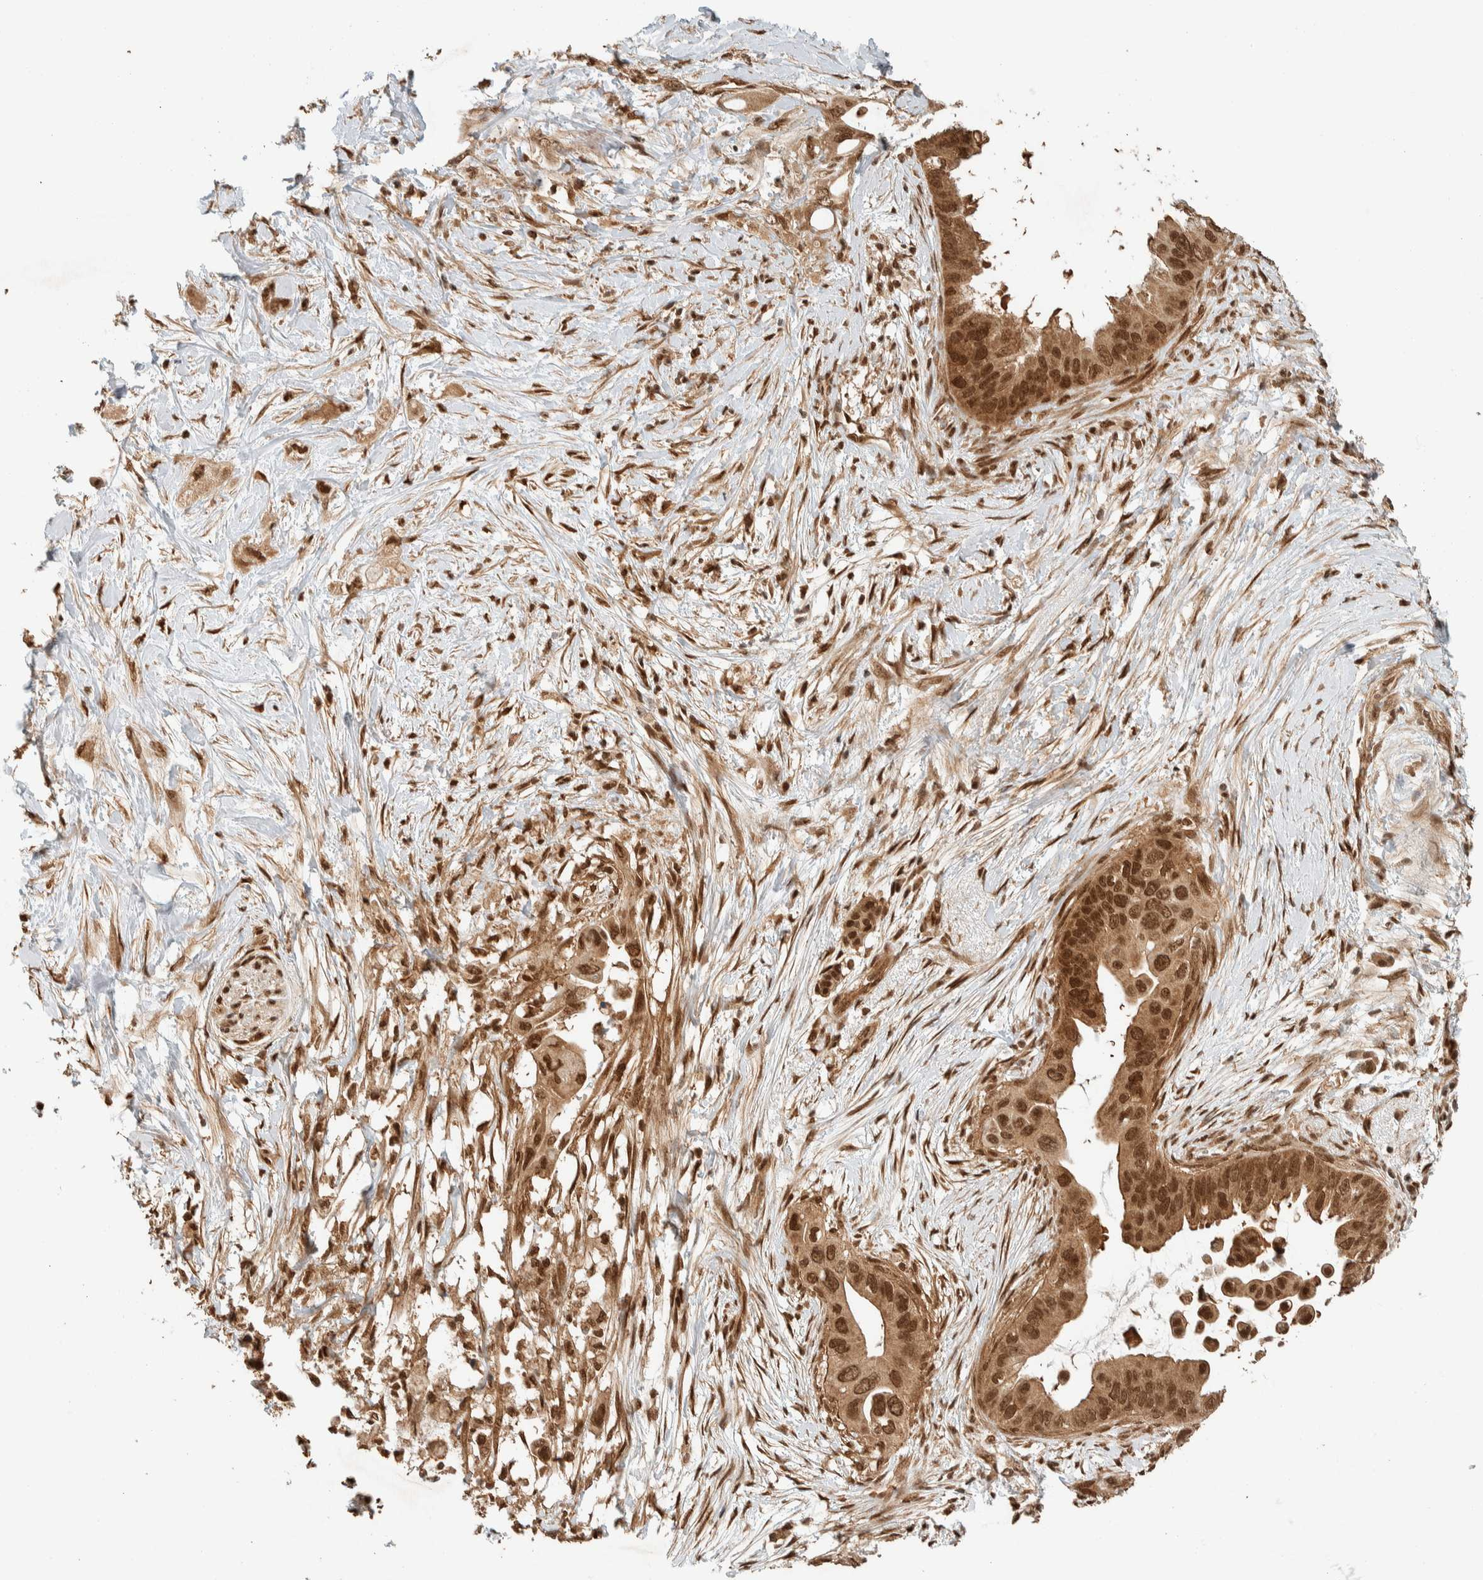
{"staining": {"intensity": "strong", "quantity": ">75%", "location": "cytoplasmic/membranous,nuclear"}, "tissue": "pancreatic cancer", "cell_type": "Tumor cells", "image_type": "cancer", "snomed": [{"axis": "morphology", "description": "Adenocarcinoma, NOS"}, {"axis": "topography", "description": "Pancreas"}], "caption": "A high-resolution histopathology image shows immunohistochemistry (IHC) staining of pancreatic cancer, which displays strong cytoplasmic/membranous and nuclear staining in about >75% of tumor cells. (Stains: DAB (3,3'-diaminobenzidine) in brown, nuclei in blue, Microscopy: brightfield microscopy at high magnification).", "gene": "ZBTB2", "patient": {"sex": "female", "age": 56}}